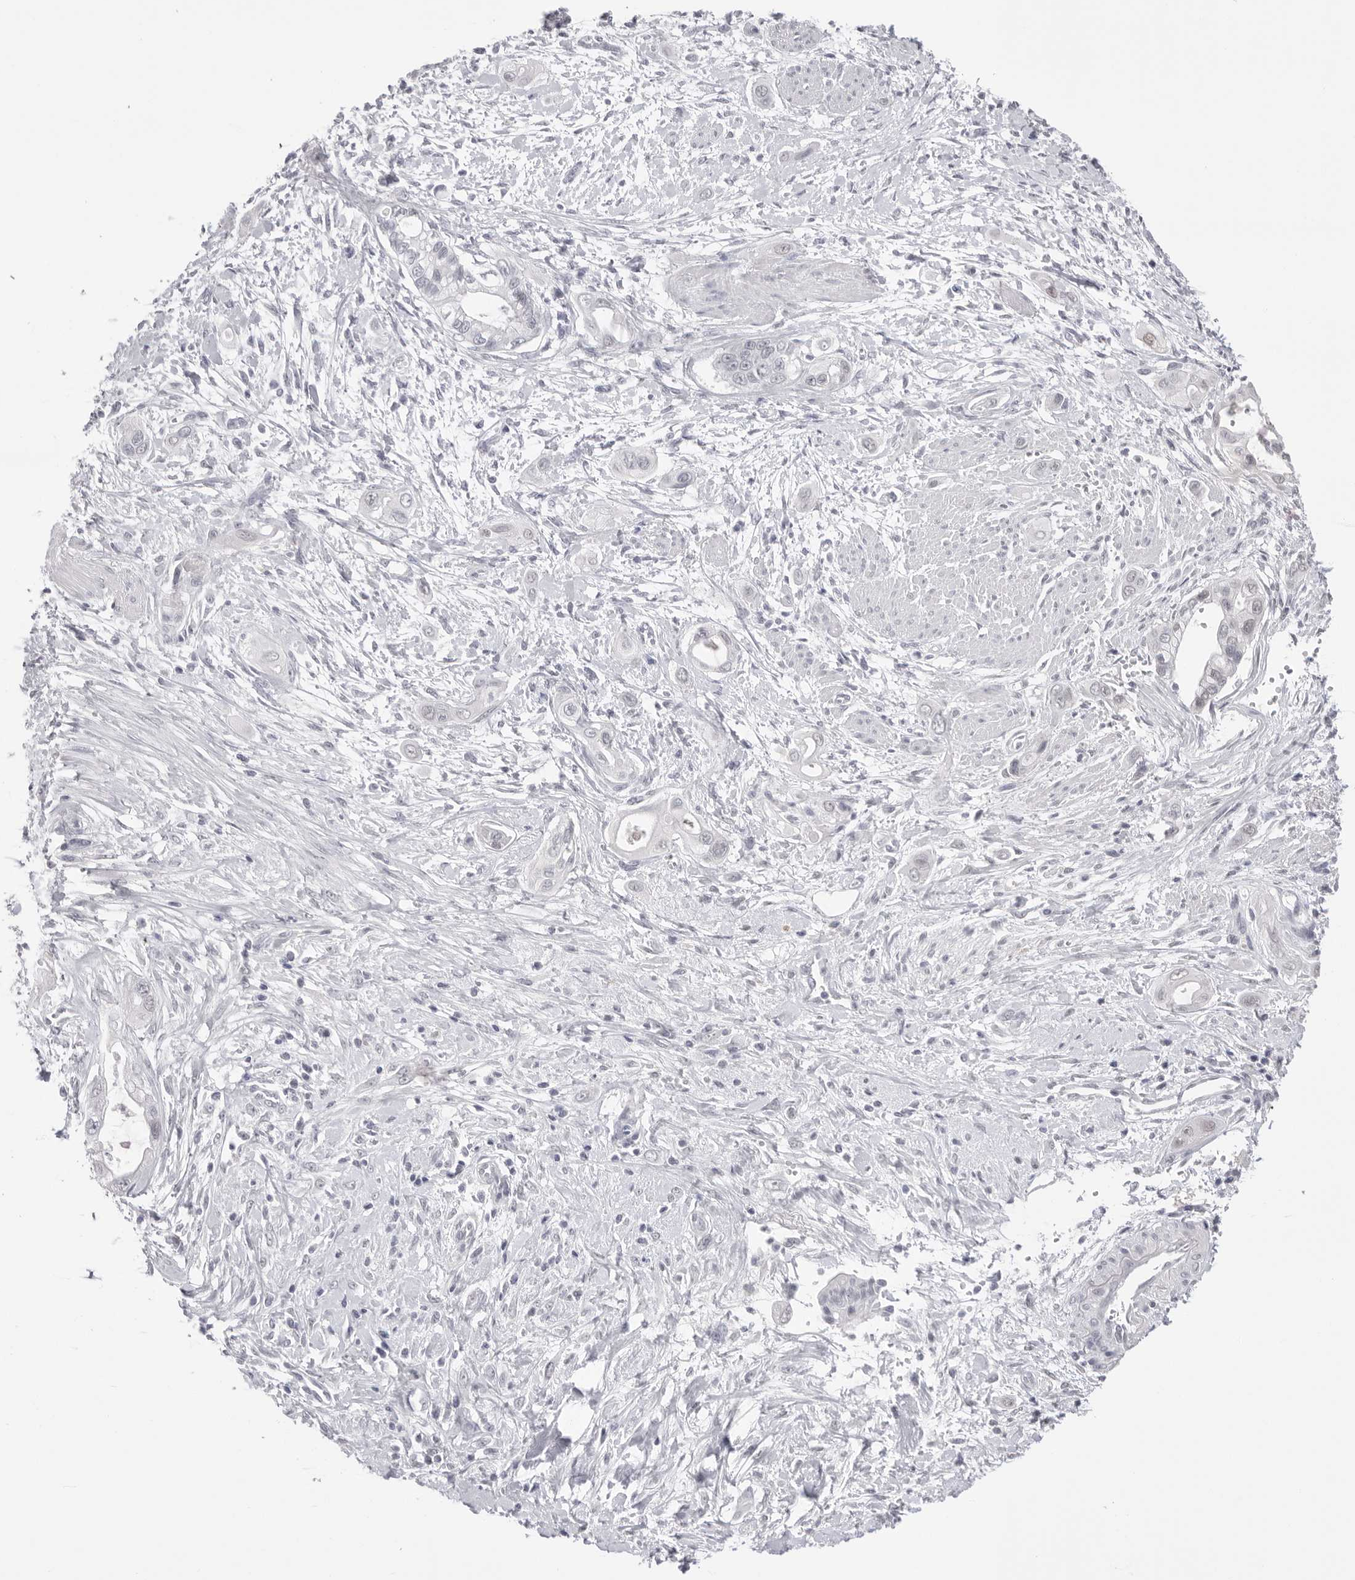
{"staining": {"intensity": "weak", "quantity": "<25%", "location": "nuclear"}, "tissue": "pancreatic cancer", "cell_type": "Tumor cells", "image_type": "cancer", "snomed": [{"axis": "morphology", "description": "Adenocarcinoma, NOS"}, {"axis": "topography", "description": "Pancreas"}], "caption": "Protein analysis of pancreatic cancer (adenocarcinoma) displays no significant staining in tumor cells.", "gene": "BCLAF3", "patient": {"sex": "male", "age": 59}}